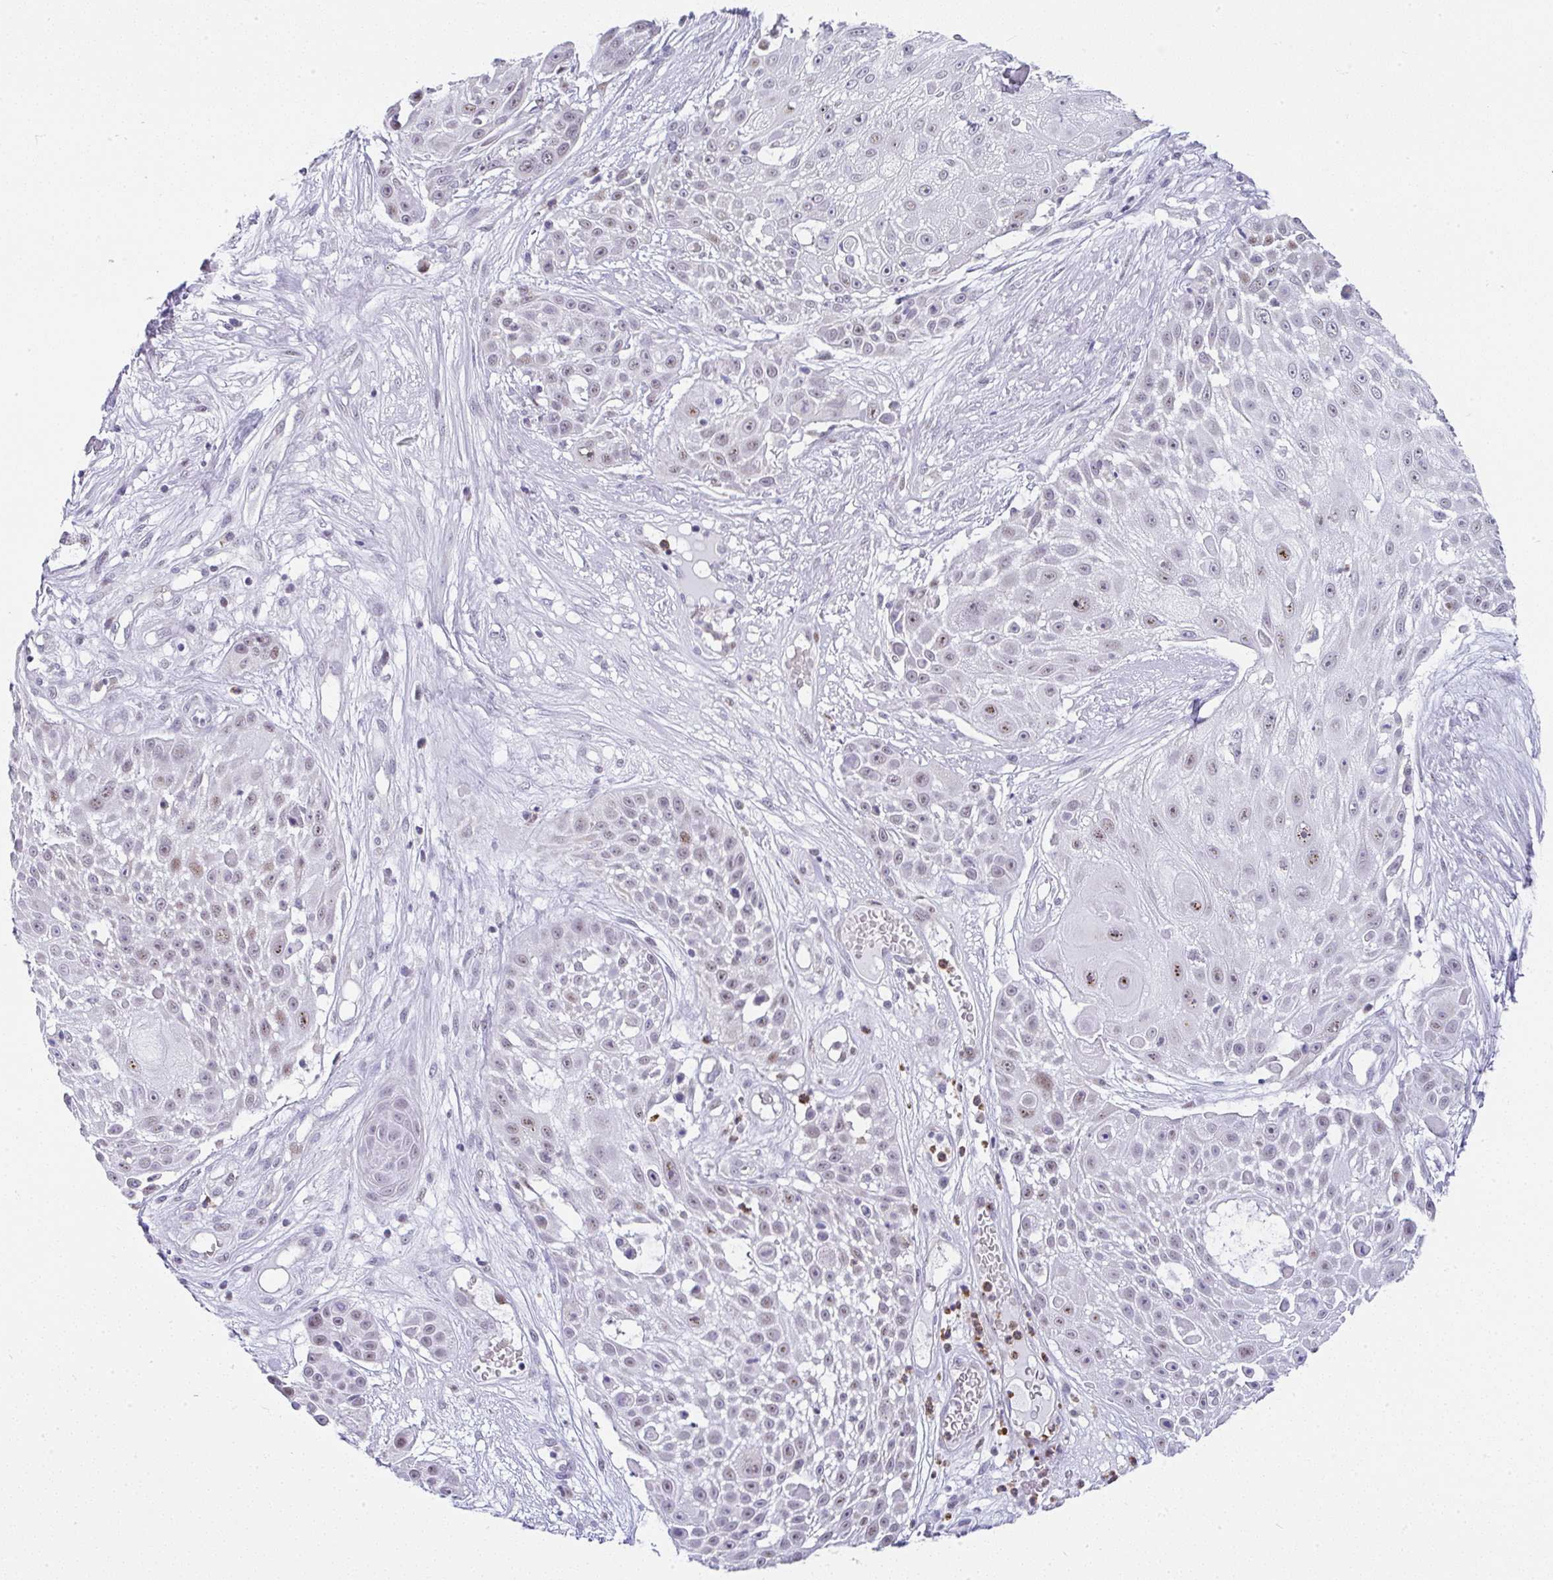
{"staining": {"intensity": "moderate", "quantity": "<25%", "location": "nuclear"}, "tissue": "skin cancer", "cell_type": "Tumor cells", "image_type": "cancer", "snomed": [{"axis": "morphology", "description": "Squamous cell carcinoma, NOS"}, {"axis": "topography", "description": "Skin"}], "caption": "Human skin cancer (squamous cell carcinoma) stained for a protein (brown) exhibits moderate nuclear positive staining in approximately <25% of tumor cells.", "gene": "NR1D2", "patient": {"sex": "female", "age": 86}}